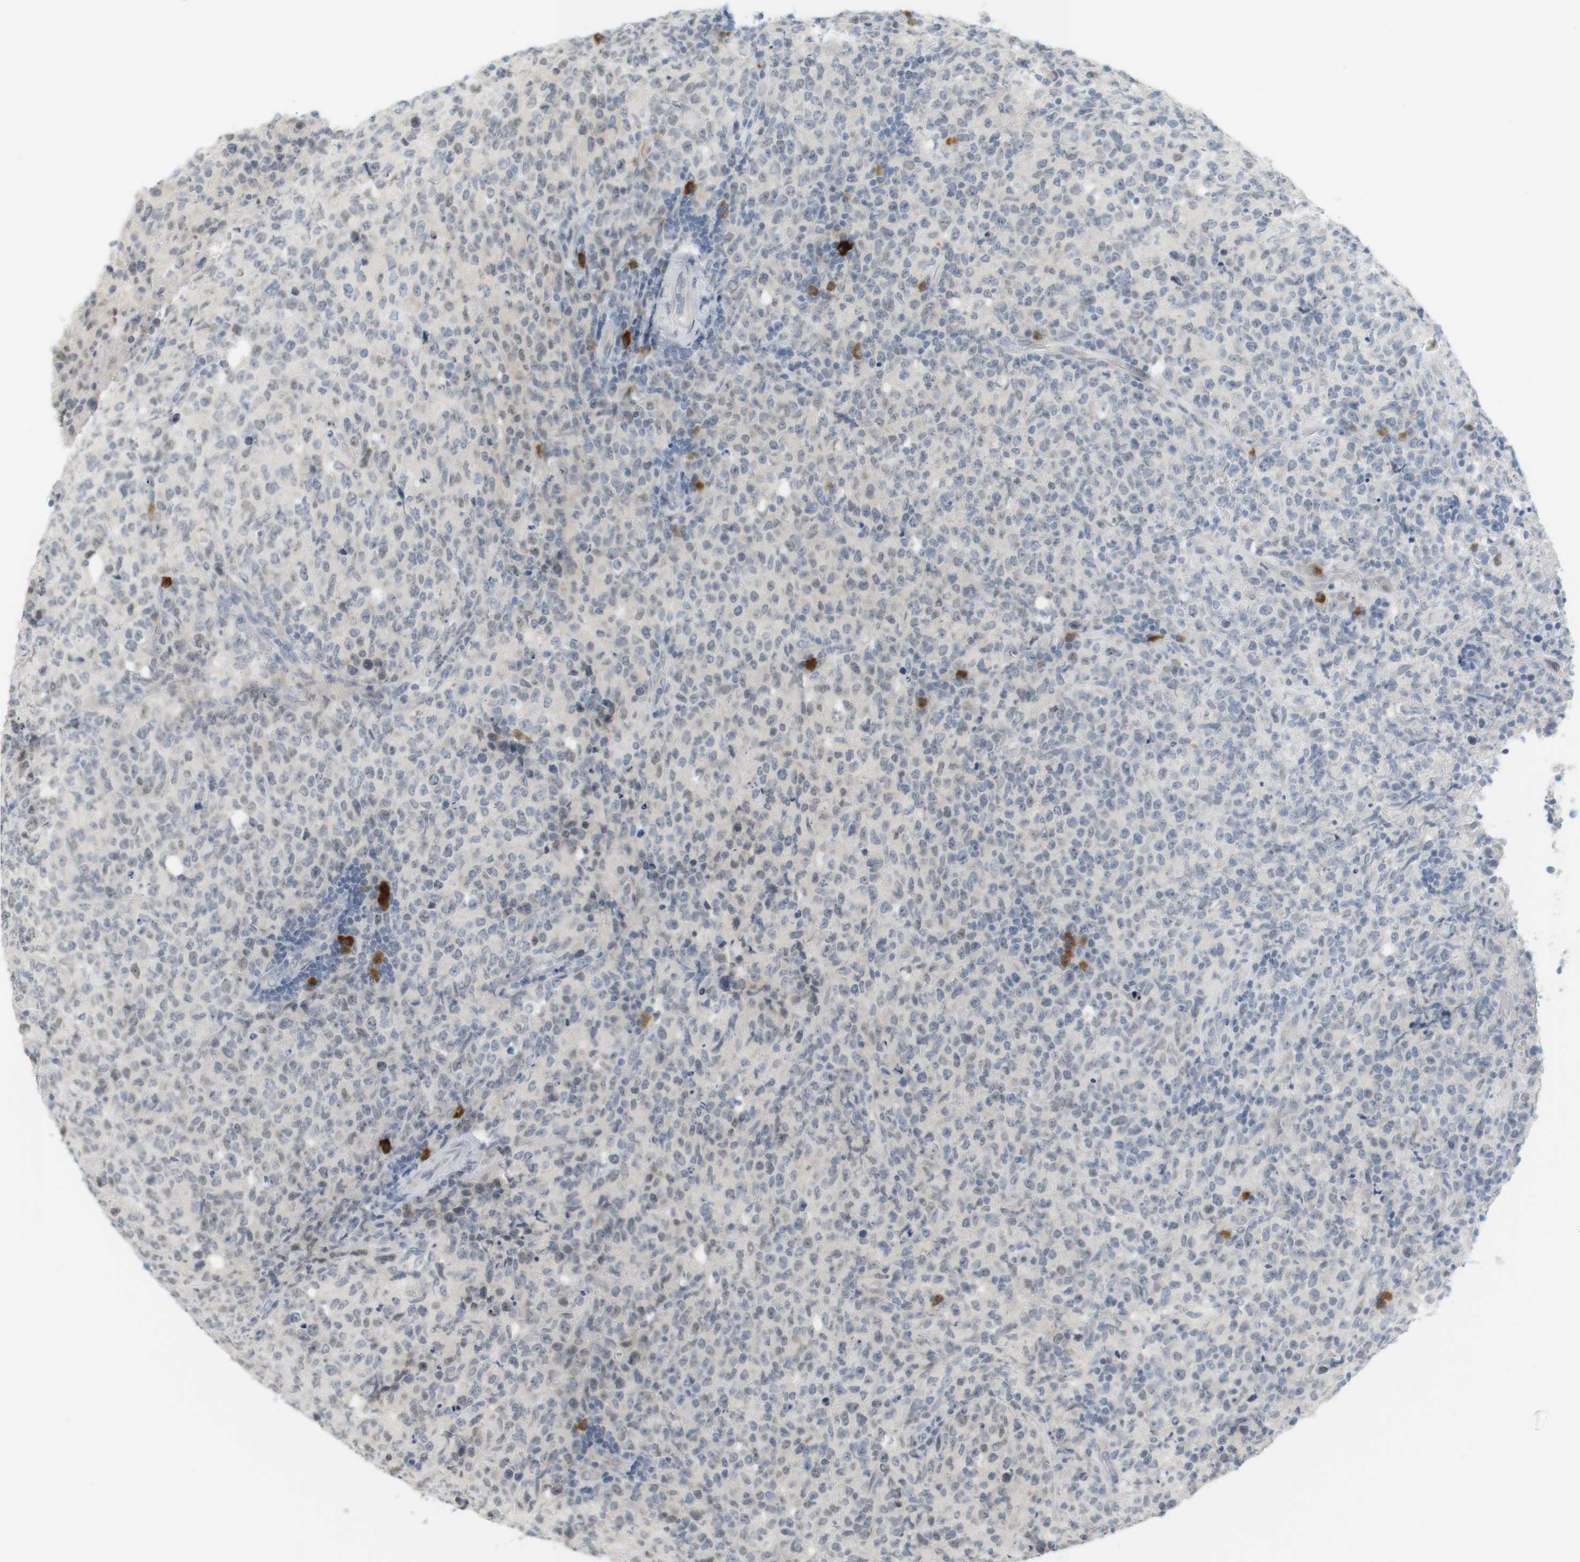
{"staining": {"intensity": "negative", "quantity": "none", "location": "none"}, "tissue": "lymphoma", "cell_type": "Tumor cells", "image_type": "cancer", "snomed": [{"axis": "morphology", "description": "Malignant lymphoma, non-Hodgkin's type, High grade"}, {"axis": "topography", "description": "Tonsil"}], "caption": "Photomicrograph shows no protein positivity in tumor cells of malignant lymphoma, non-Hodgkin's type (high-grade) tissue.", "gene": "DMC1", "patient": {"sex": "female", "age": 36}}